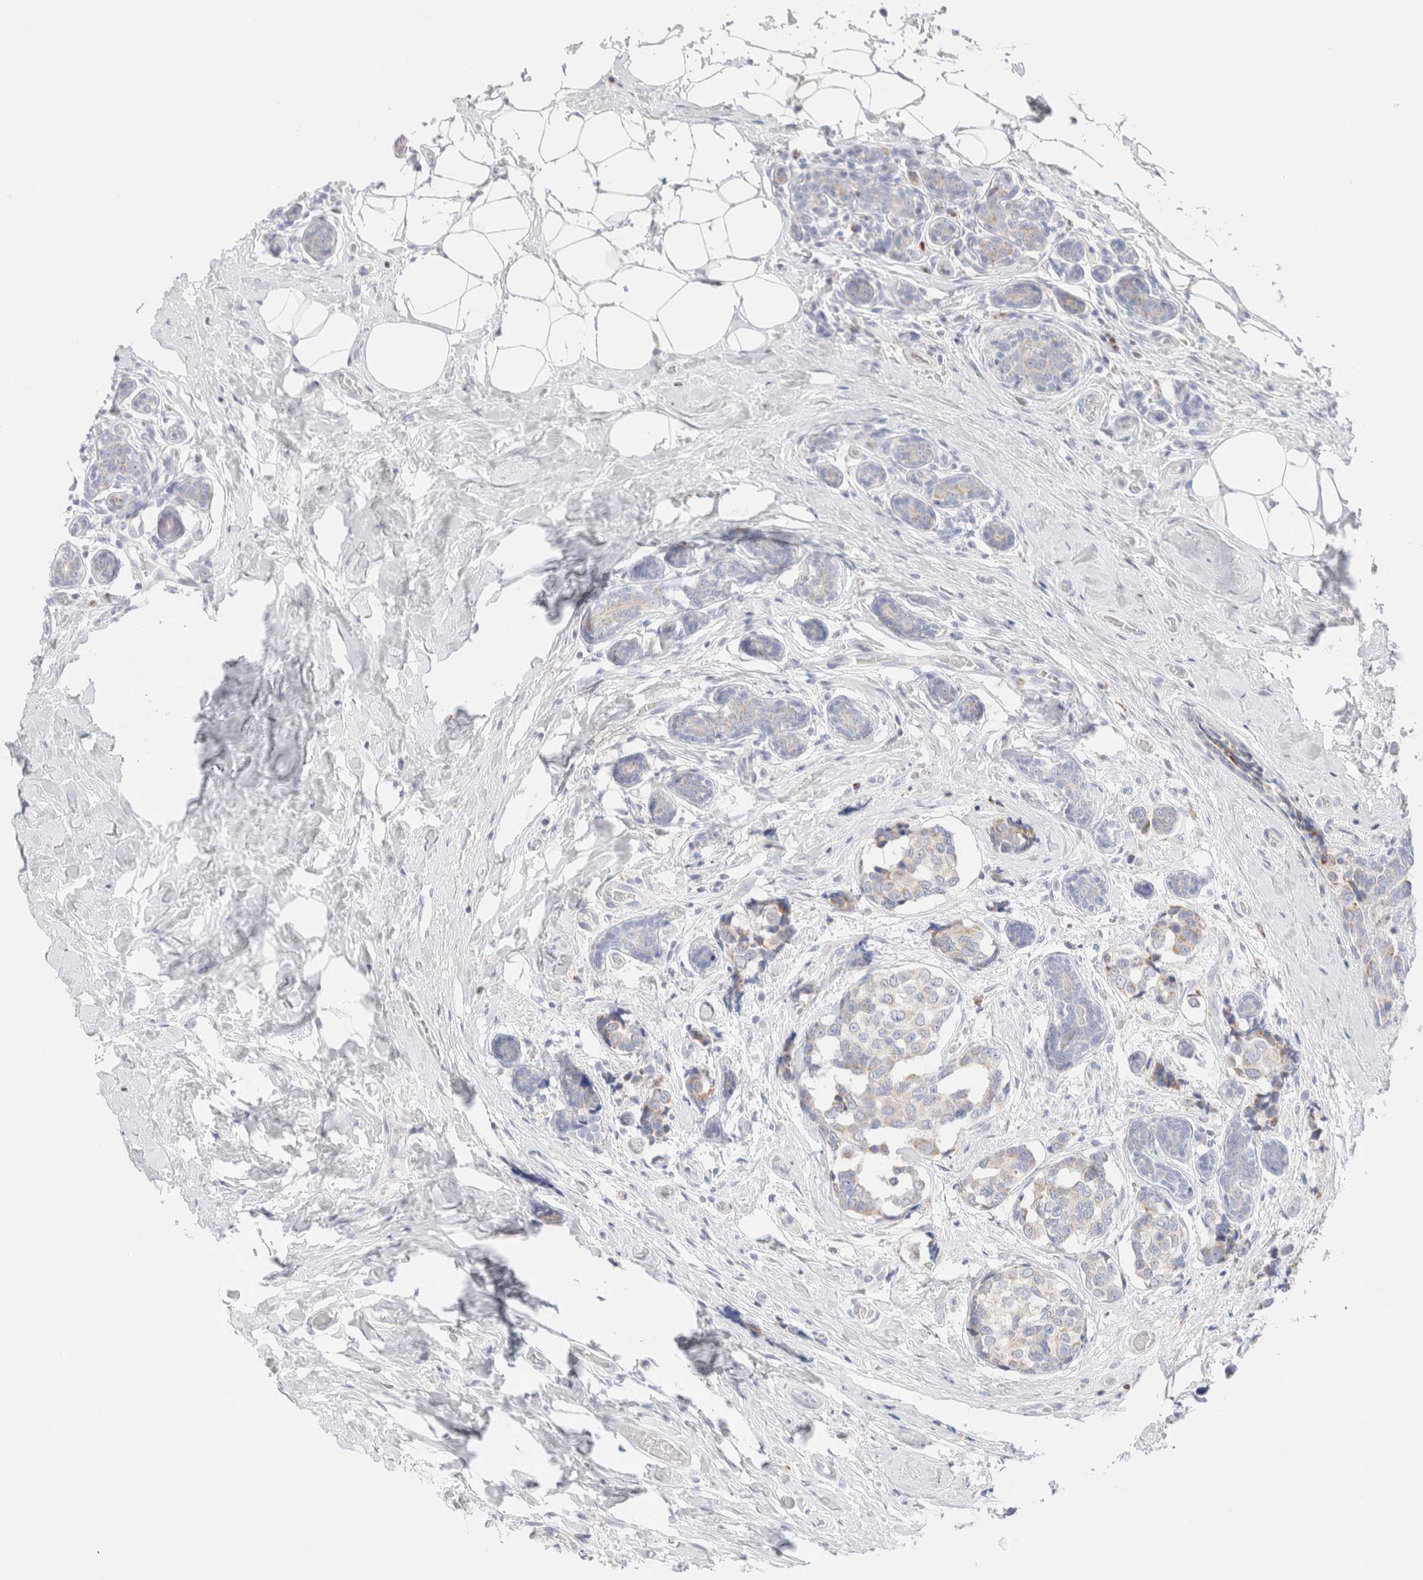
{"staining": {"intensity": "weak", "quantity": "<25%", "location": "cytoplasmic/membranous"}, "tissue": "breast cancer", "cell_type": "Tumor cells", "image_type": "cancer", "snomed": [{"axis": "morphology", "description": "Normal tissue, NOS"}, {"axis": "morphology", "description": "Duct carcinoma"}, {"axis": "topography", "description": "Breast"}], "caption": "Histopathology image shows no significant protein staining in tumor cells of invasive ductal carcinoma (breast).", "gene": "ATP6V1C1", "patient": {"sex": "female", "age": 43}}